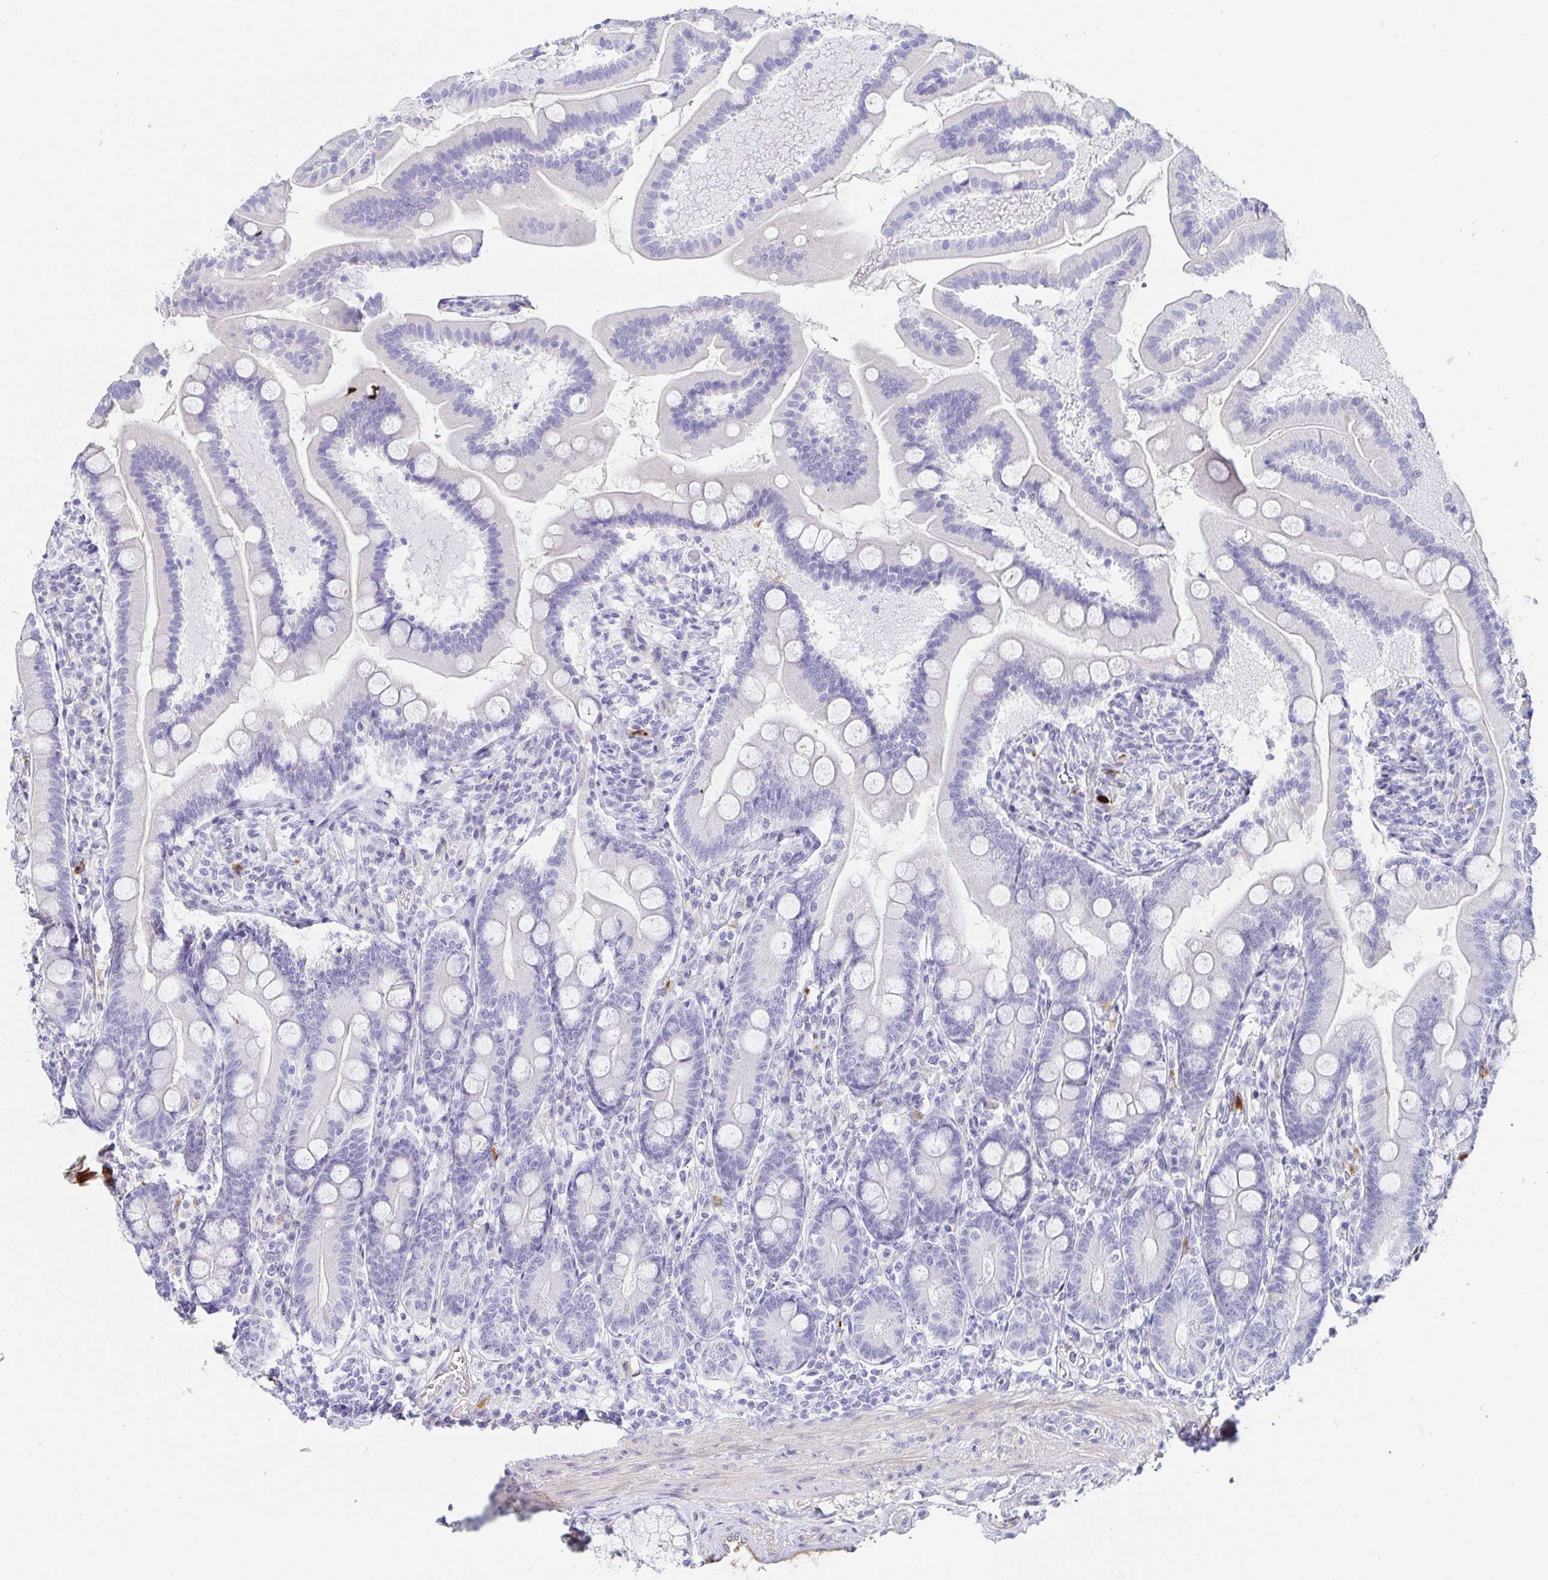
{"staining": {"intensity": "negative", "quantity": "none", "location": "none"}, "tissue": "duodenum", "cell_type": "Glandular cells", "image_type": "normal", "snomed": [{"axis": "morphology", "description": "Normal tissue, NOS"}, {"axis": "topography", "description": "Duodenum"}], "caption": "Immunohistochemistry image of normal duodenum: duodenum stained with DAB displays no significant protein staining in glandular cells. (Stains: DAB IHC with hematoxylin counter stain, Microscopy: brightfield microscopy at high magnification).", "gene": "C4orf17", "patient": {"sex": "female", "age": 67}}